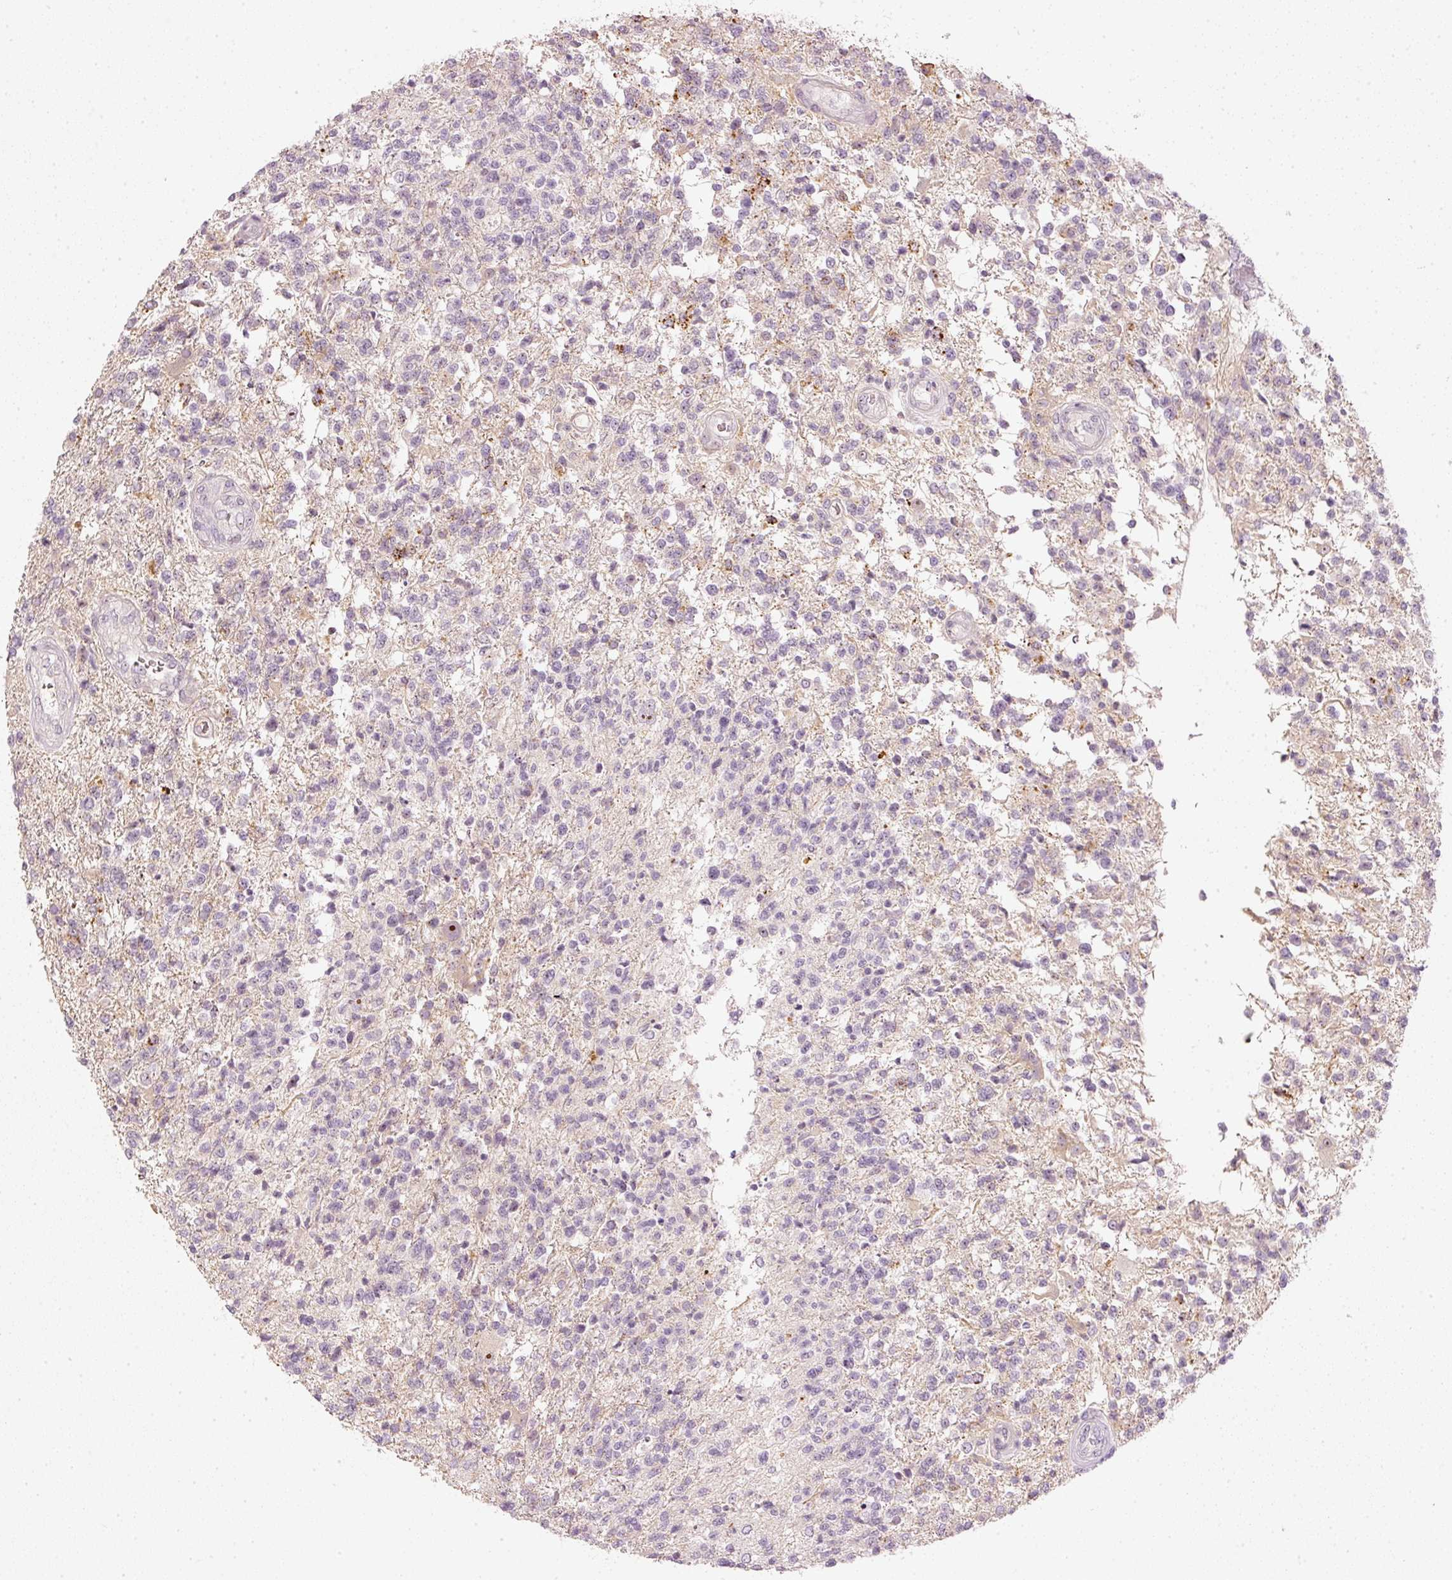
{"staining": {"intensity": "negative", "quantity": "none", "location": "none"}, "tissue": "glioma", "cell_type": "Tumor cells", "image_type": "cancer", "snomed": [{"axis": "morphology", "description": "Glioma, malignant, High grade"}, {"axis": "topography", "description": "Brain"}], "caption": "Immunohistochemical staining of malignant high-grade glioma reveals no significant expression in tumor cells.", "gene": "VCAM1", "patient": {"sex": "male", "age": 56}}